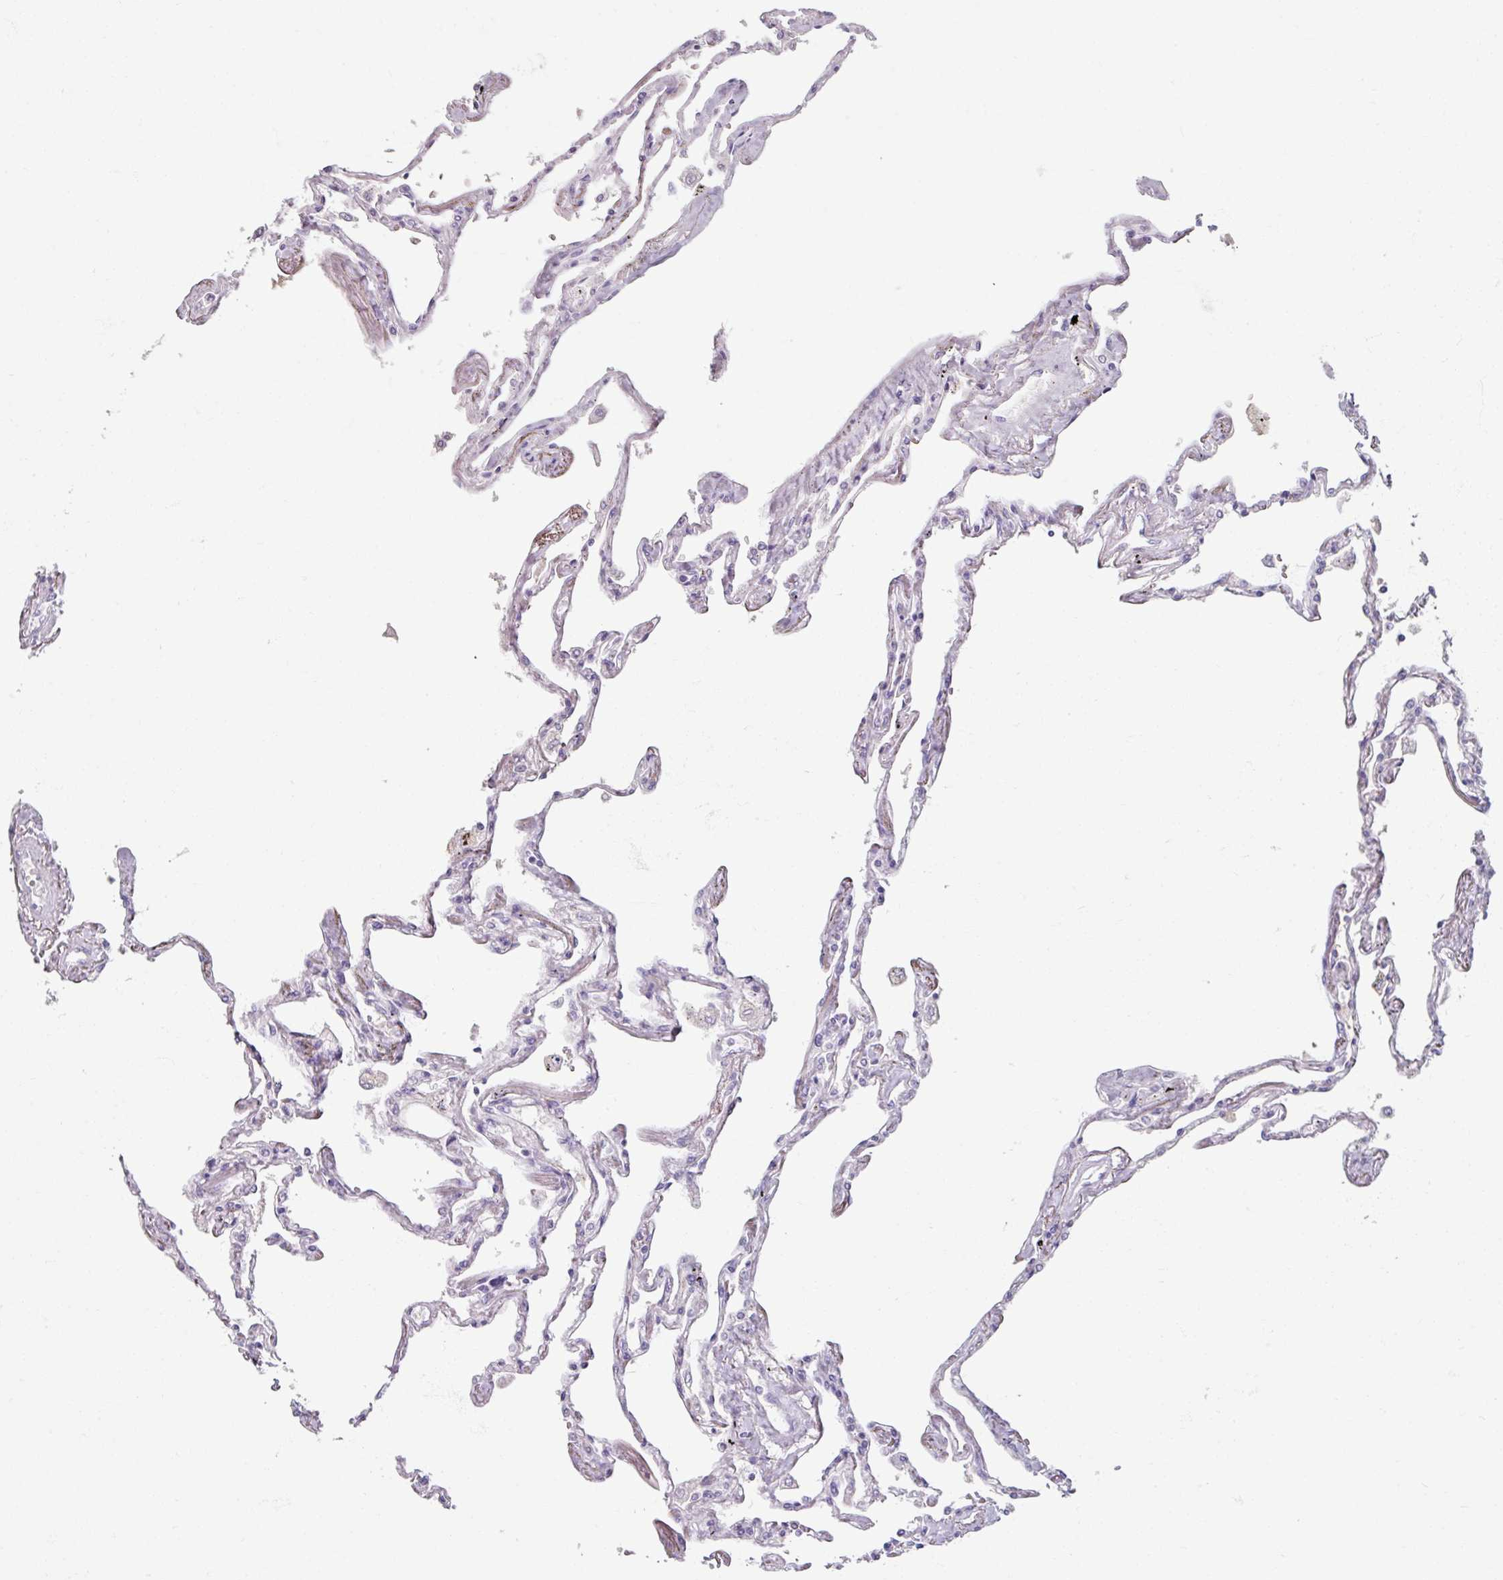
{"staining": {"intensity": "negative", "quantity": "none", "location": "none"}, "tissue": "lung", "cell_type": "Alveolar cells", "image_type": "normal", "snomed": [{"axis": "morphology", "description": "Normal tissue, NOS"}, {"axis": "topography", "description": "Lung"}], "caption": "Immunohistochemical staining of benign human lung displays no significant positivity in alveolar cells.", "gene": "SLC27A5", "patient": {"sex": "female", "age": 67}}